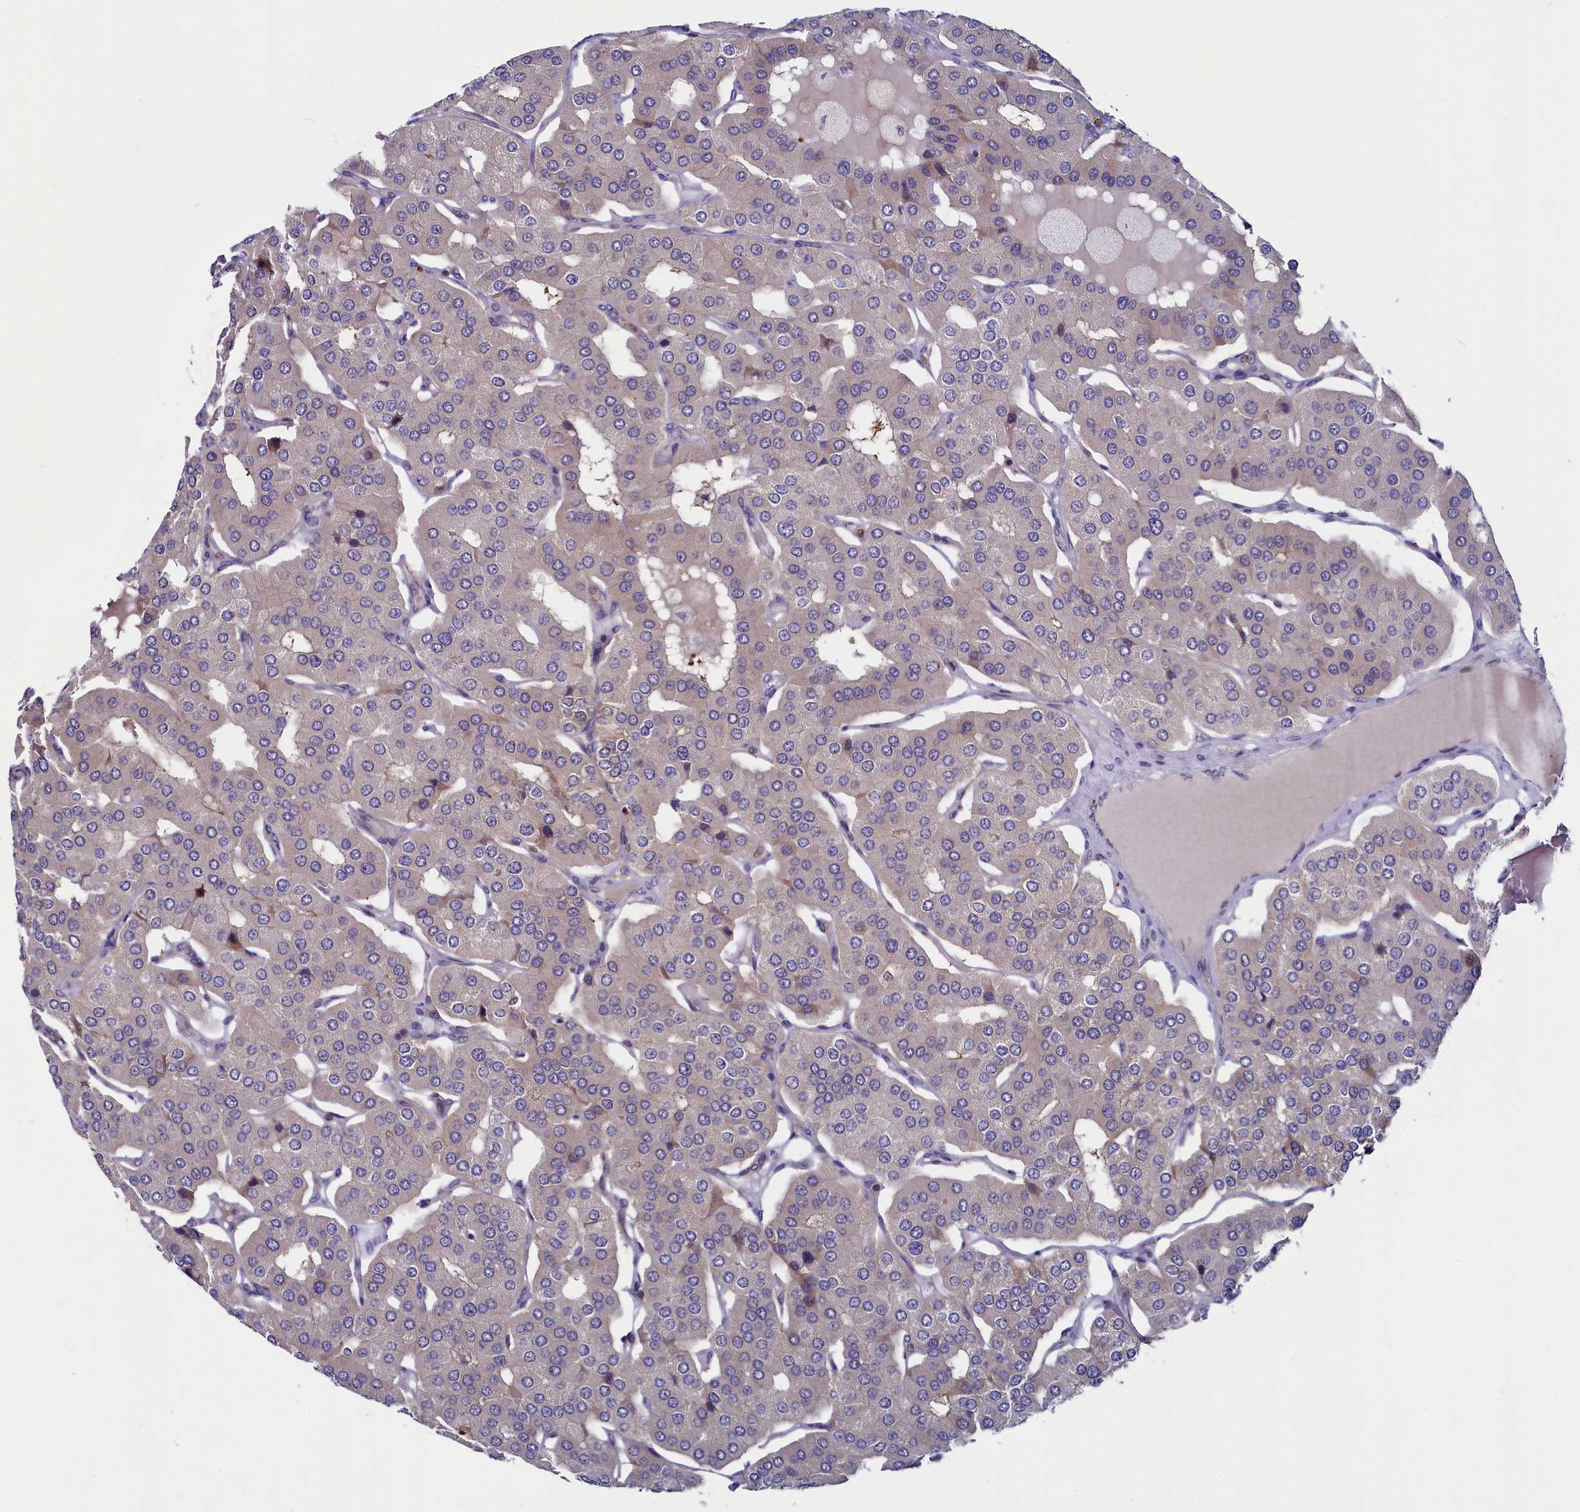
{"staining": {"intensity": "negative", "quantity": "none", "location": "none"}, "tissue": "parathyroid gland", "cell_type": "Glandular cells", "image_type": "normal", "snomed": [{"axis": "morphology", "description": "Normal tissue, NOS"}, {"axis": "morphology", "description": "Adenoma, NOS"}, {"axis": "topography", "description": "Parathyroid gland"}], "caption": "Human parathyroid gland stained for a protein using IHC exhibits no expression in glandular cells.", "gene": "CIAPIN1", "patient": {"sex": "female", "age": 86}}